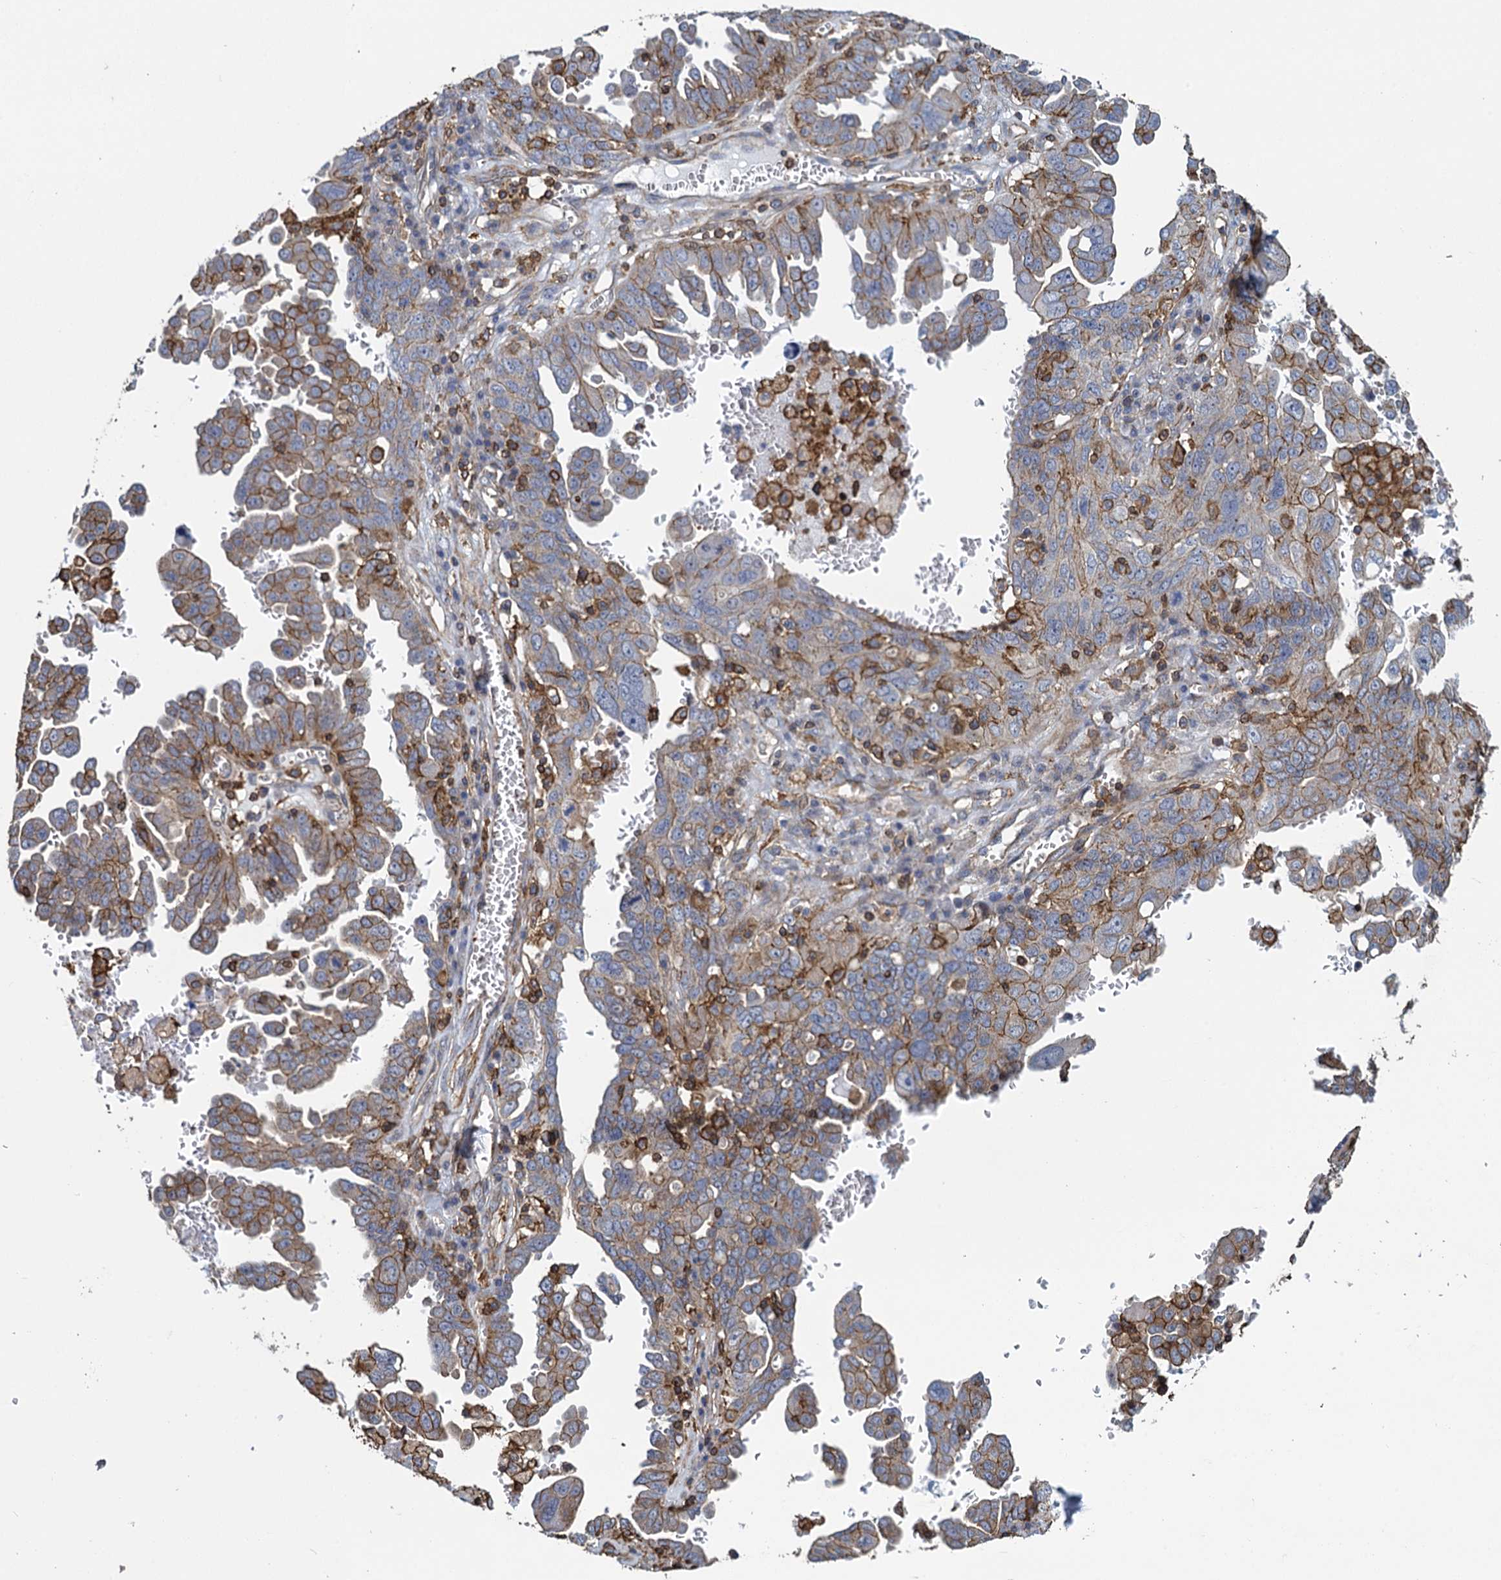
{"staining": {"intensity": "moderate", "quantity": "25%-75%", "location": "cytoplasmic/membranous"}, "tissue": "ovarian cancer", "cell_type": "Tumor cells", "image_type": "cancer", "snomed": [{"axis": "morphology", "description": "Carcinoma, endometroid"}, {"axis": "topography", "description": "Ovary"}], "caption": "Tumor cells show medium levels of moderate cytoplasmic/membranous expression in about 25%-75% of cells in human endometroid carcinoma (ovarian).", "gene": "PROSER2", "patient": {"sex": "female", "age": 62}}